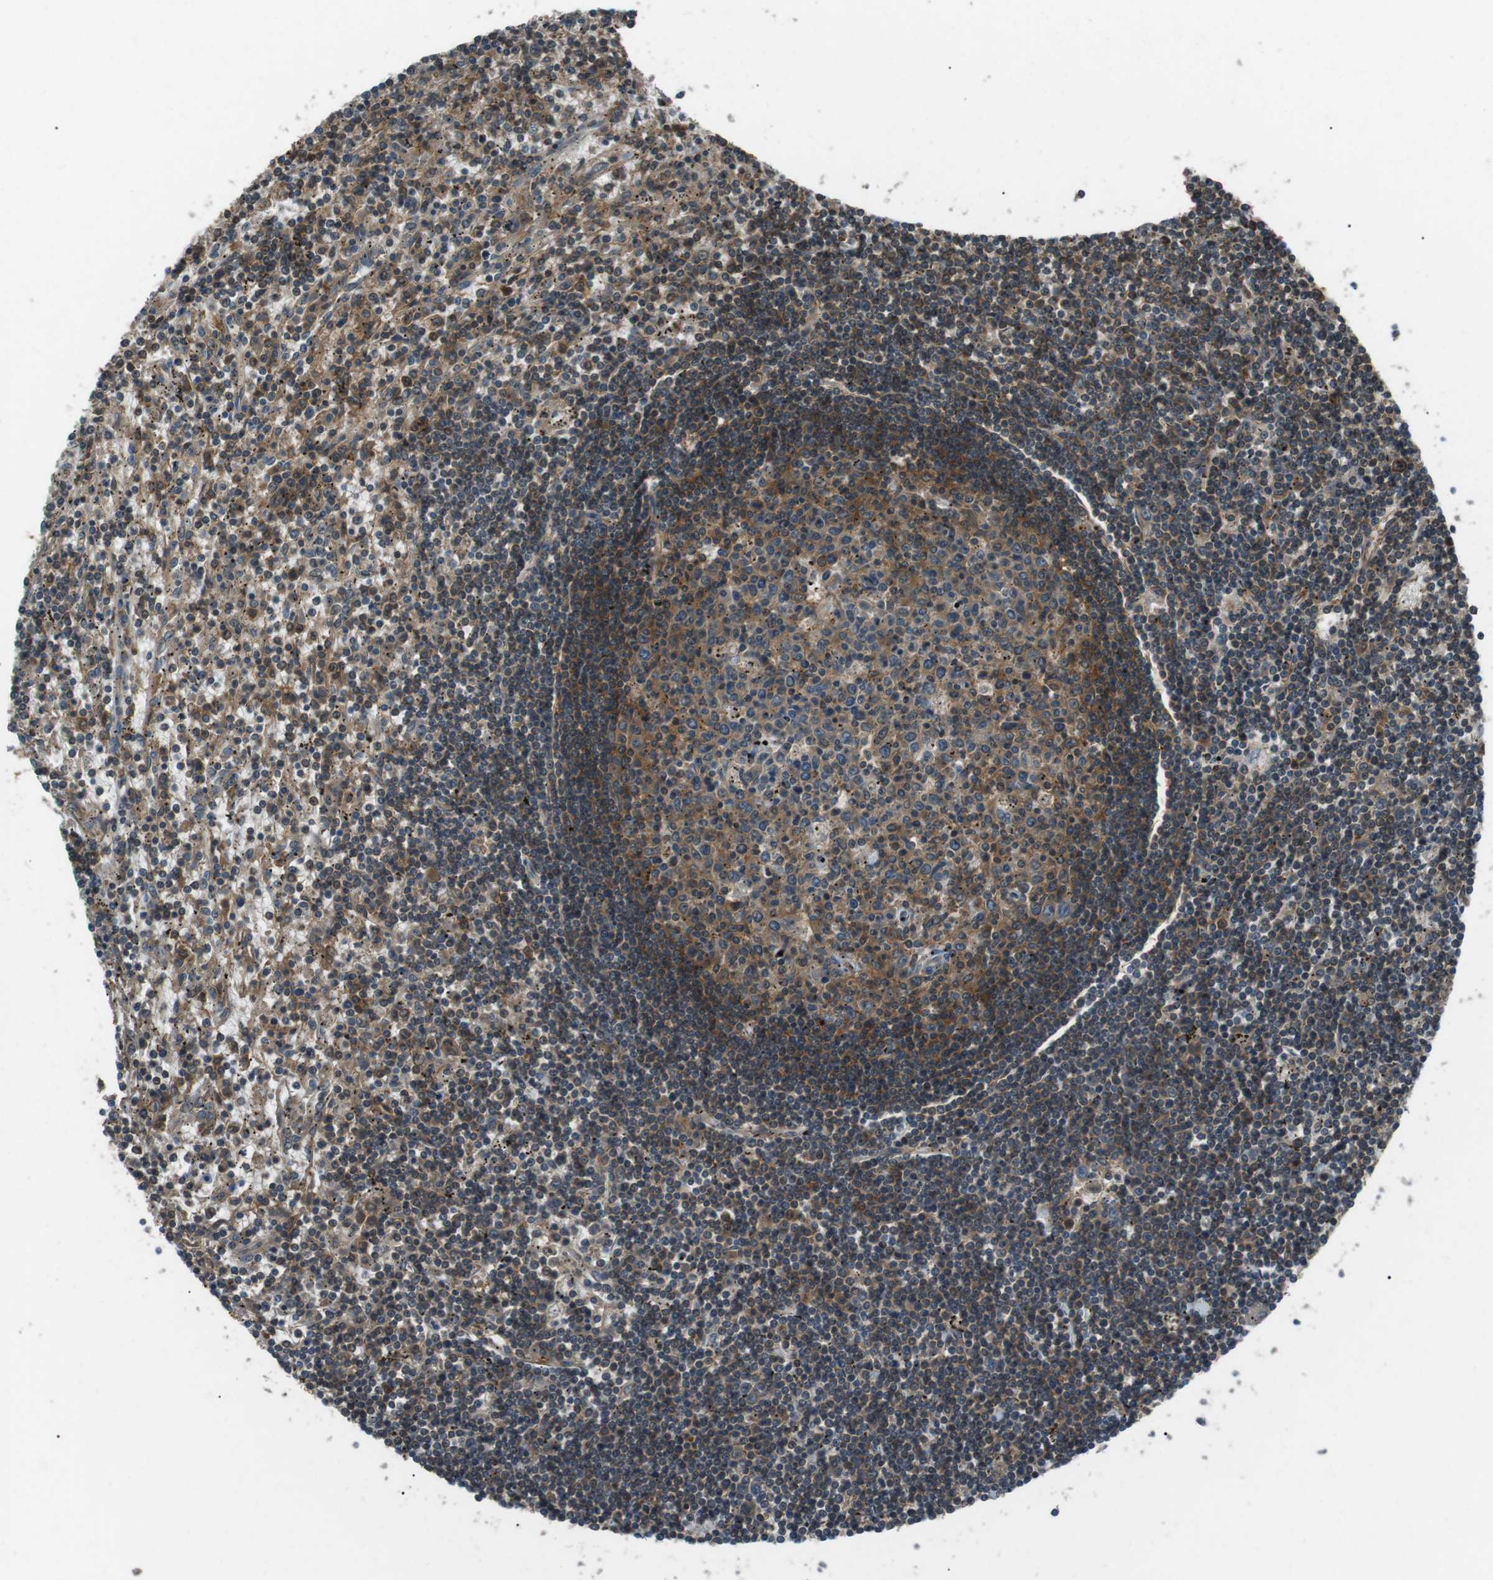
{"staining": {"intensity": "moderate", "quantity": "25%-75%", "location": "cytoplasmic/membranous"}, "tissue": "lymphoma", "cell_type": "Tumor cells", "image_type": "cancer", "snomed": [{"axis": "morphology", "description": "Malignant lymphoma, non-Hodgkin's type, Low grade"}, {"axis": "topography", "description": "Spleen"}], "caption": "Malignant lymphoma, non-Hodgkin's type (low-grade) was stained to show a protein in brown. There is medium levels of moderate cytoplasmic/membranous expression in about 25%-75% of tumor cells.", "gene": "GPR161", "patient": {"sex": "male", "age": 76}}